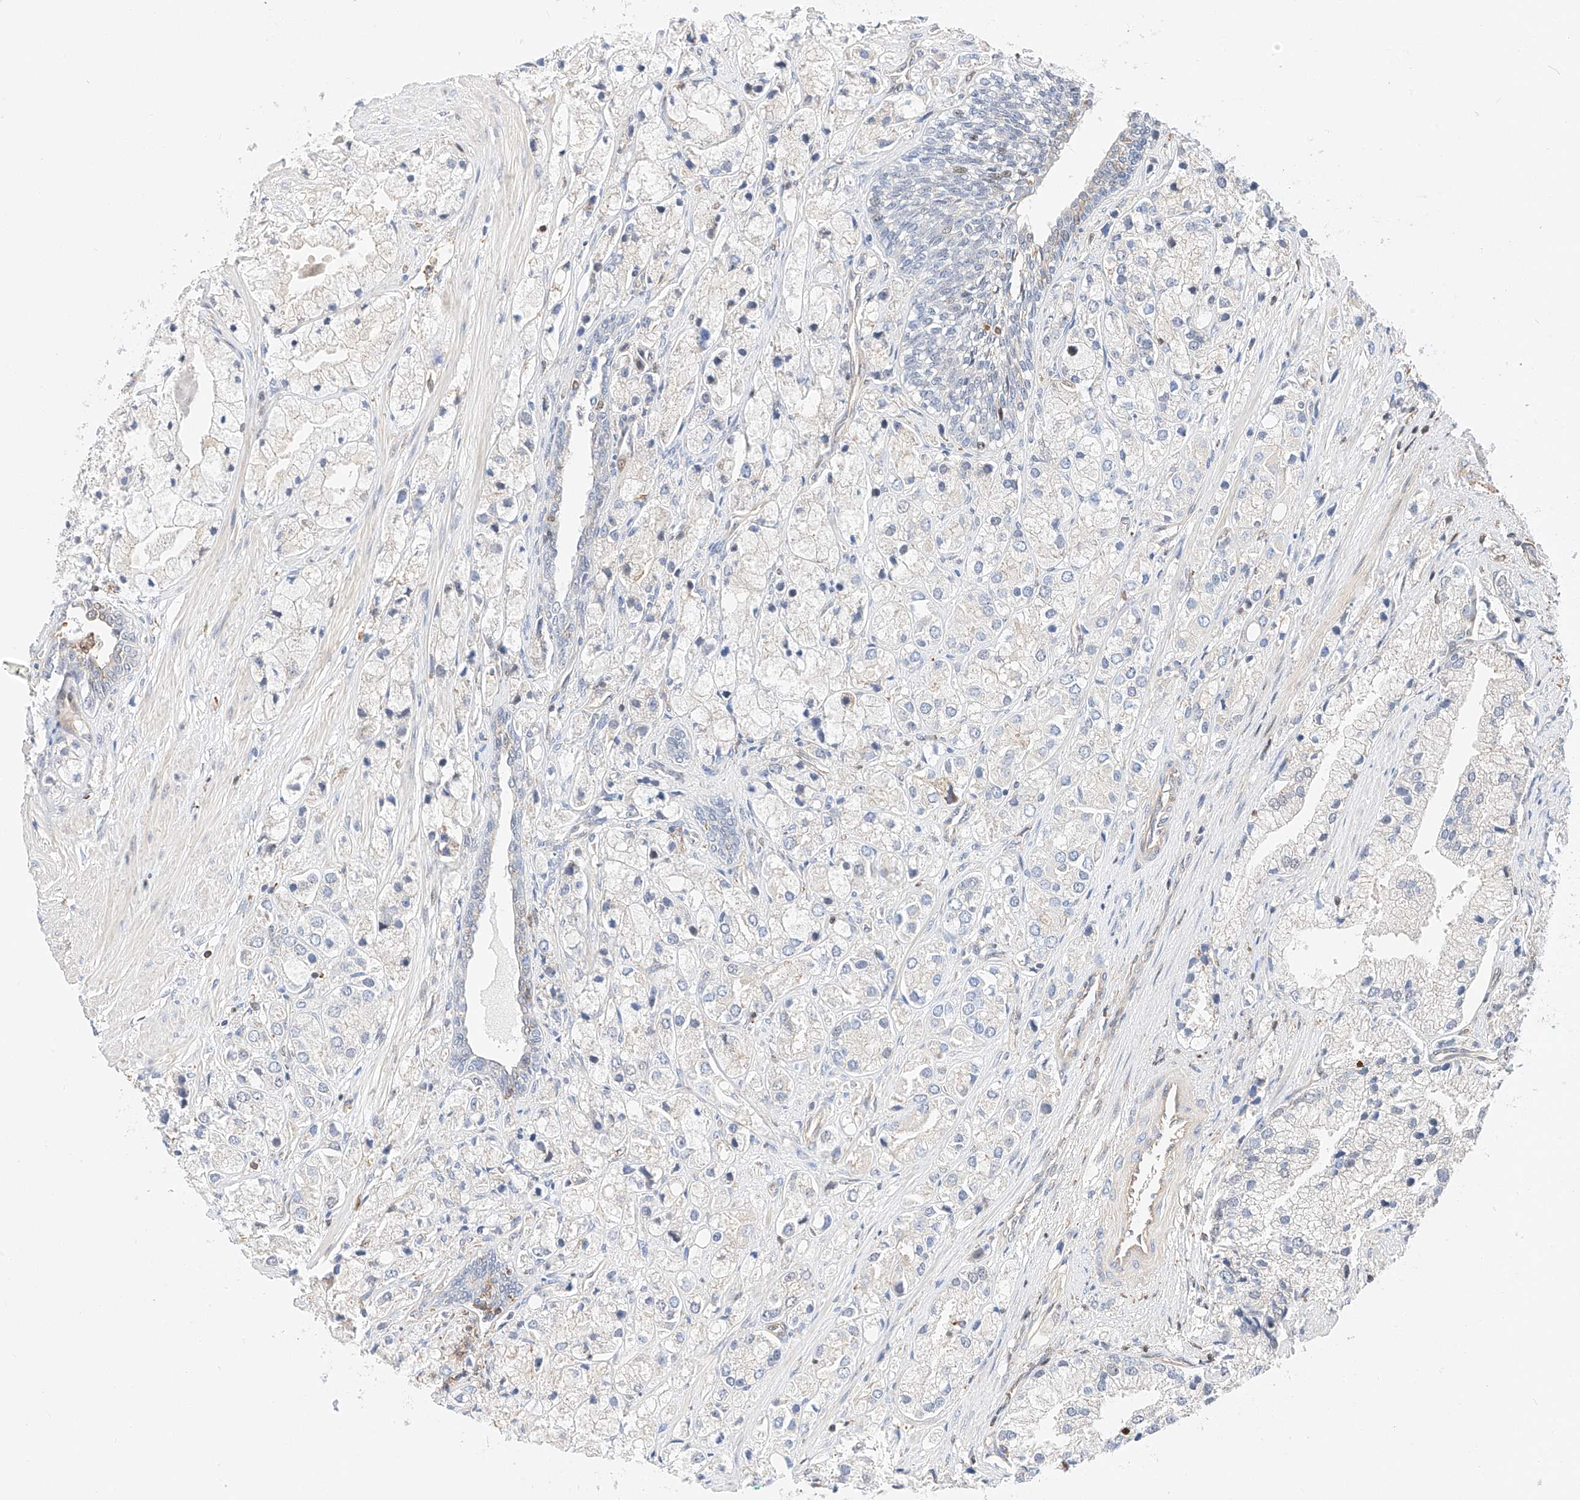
{"staining": {"intensity": "negative", "quantity": "none", "location": "none"}, "tissue": "prostate cancer", "cell_type": "Tumor cells", "image_type": "cancer", "snomed": [{"axis": "morphology", "description": "Adenocarcinoma, High grade"}, {"axis": "topography", "description": "Prostate"}], "caption": "IHC micrograph of human prostate adenocarcinoma (high-grade) stained for a protein (brown), which exhibits no expression in tumor cells. (Stains: DAB IHC with hematoxylin counter stain, Microscopy: brightfield microscopy at high magnification).", "gene": "HDAC9", "patient": {"sex": "male", "age": 50}}